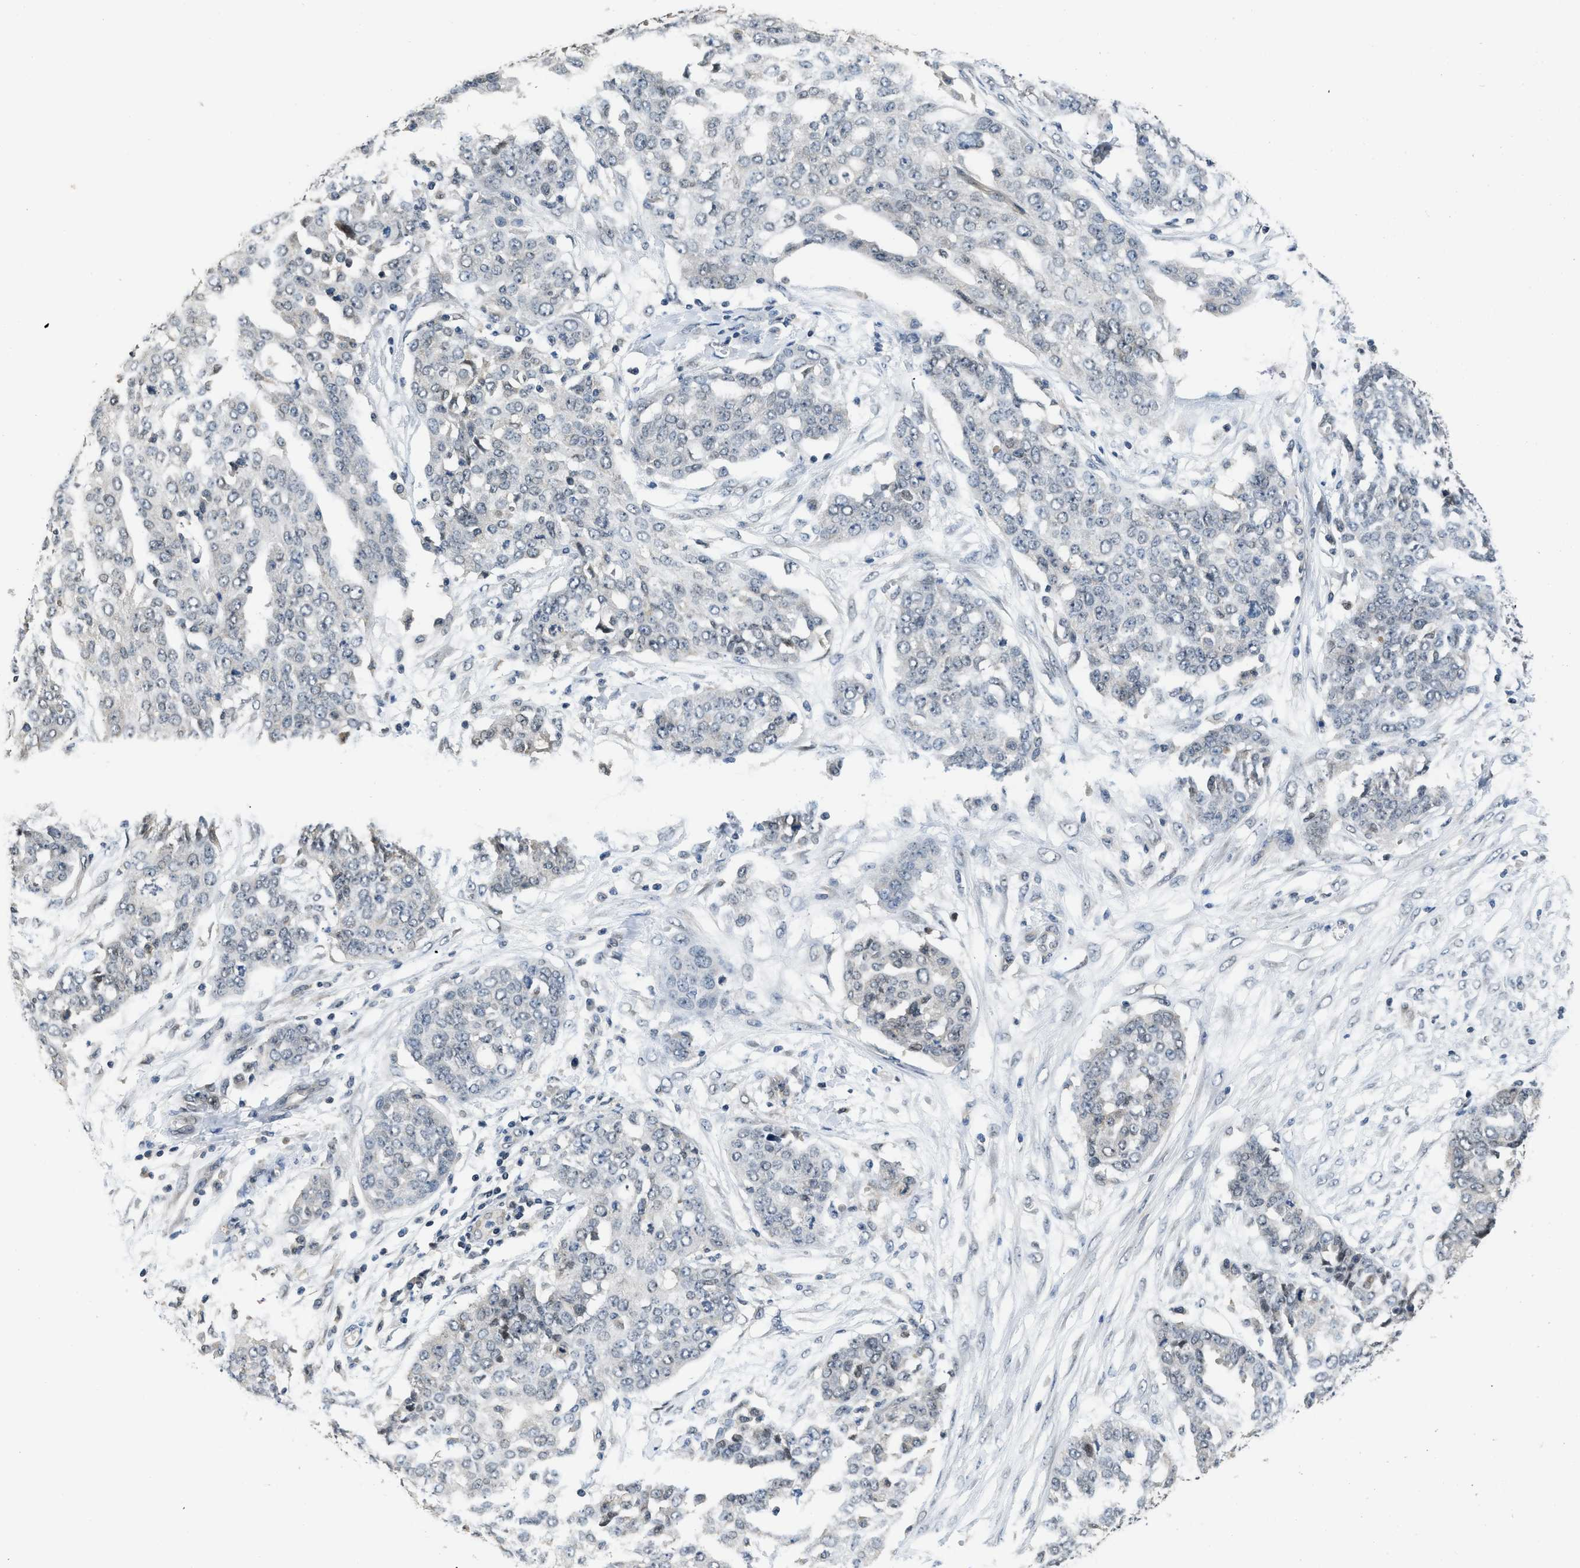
{"staining": {"intensity": "negative", "quantity": "none", "location": "none"}, "tissue": "ovarian cancer", "cell_type": "Tumor cells", "image_type": "cancer", "snomed": [{"axis": "morphology", "description": "Cystadenocarcinoma, serous, NOS"}, {"axis": "topography", "description": "Soft tissue"}, {"axis": "topography", "description": "Ovary"}], "caption": "Immunohistochemical staining of human ovarian serous cystadenocarcinoma demonstrates no significant expression in tumor cells.", "gene": "TES", "patient": {"sex": "female", "age": 57}}